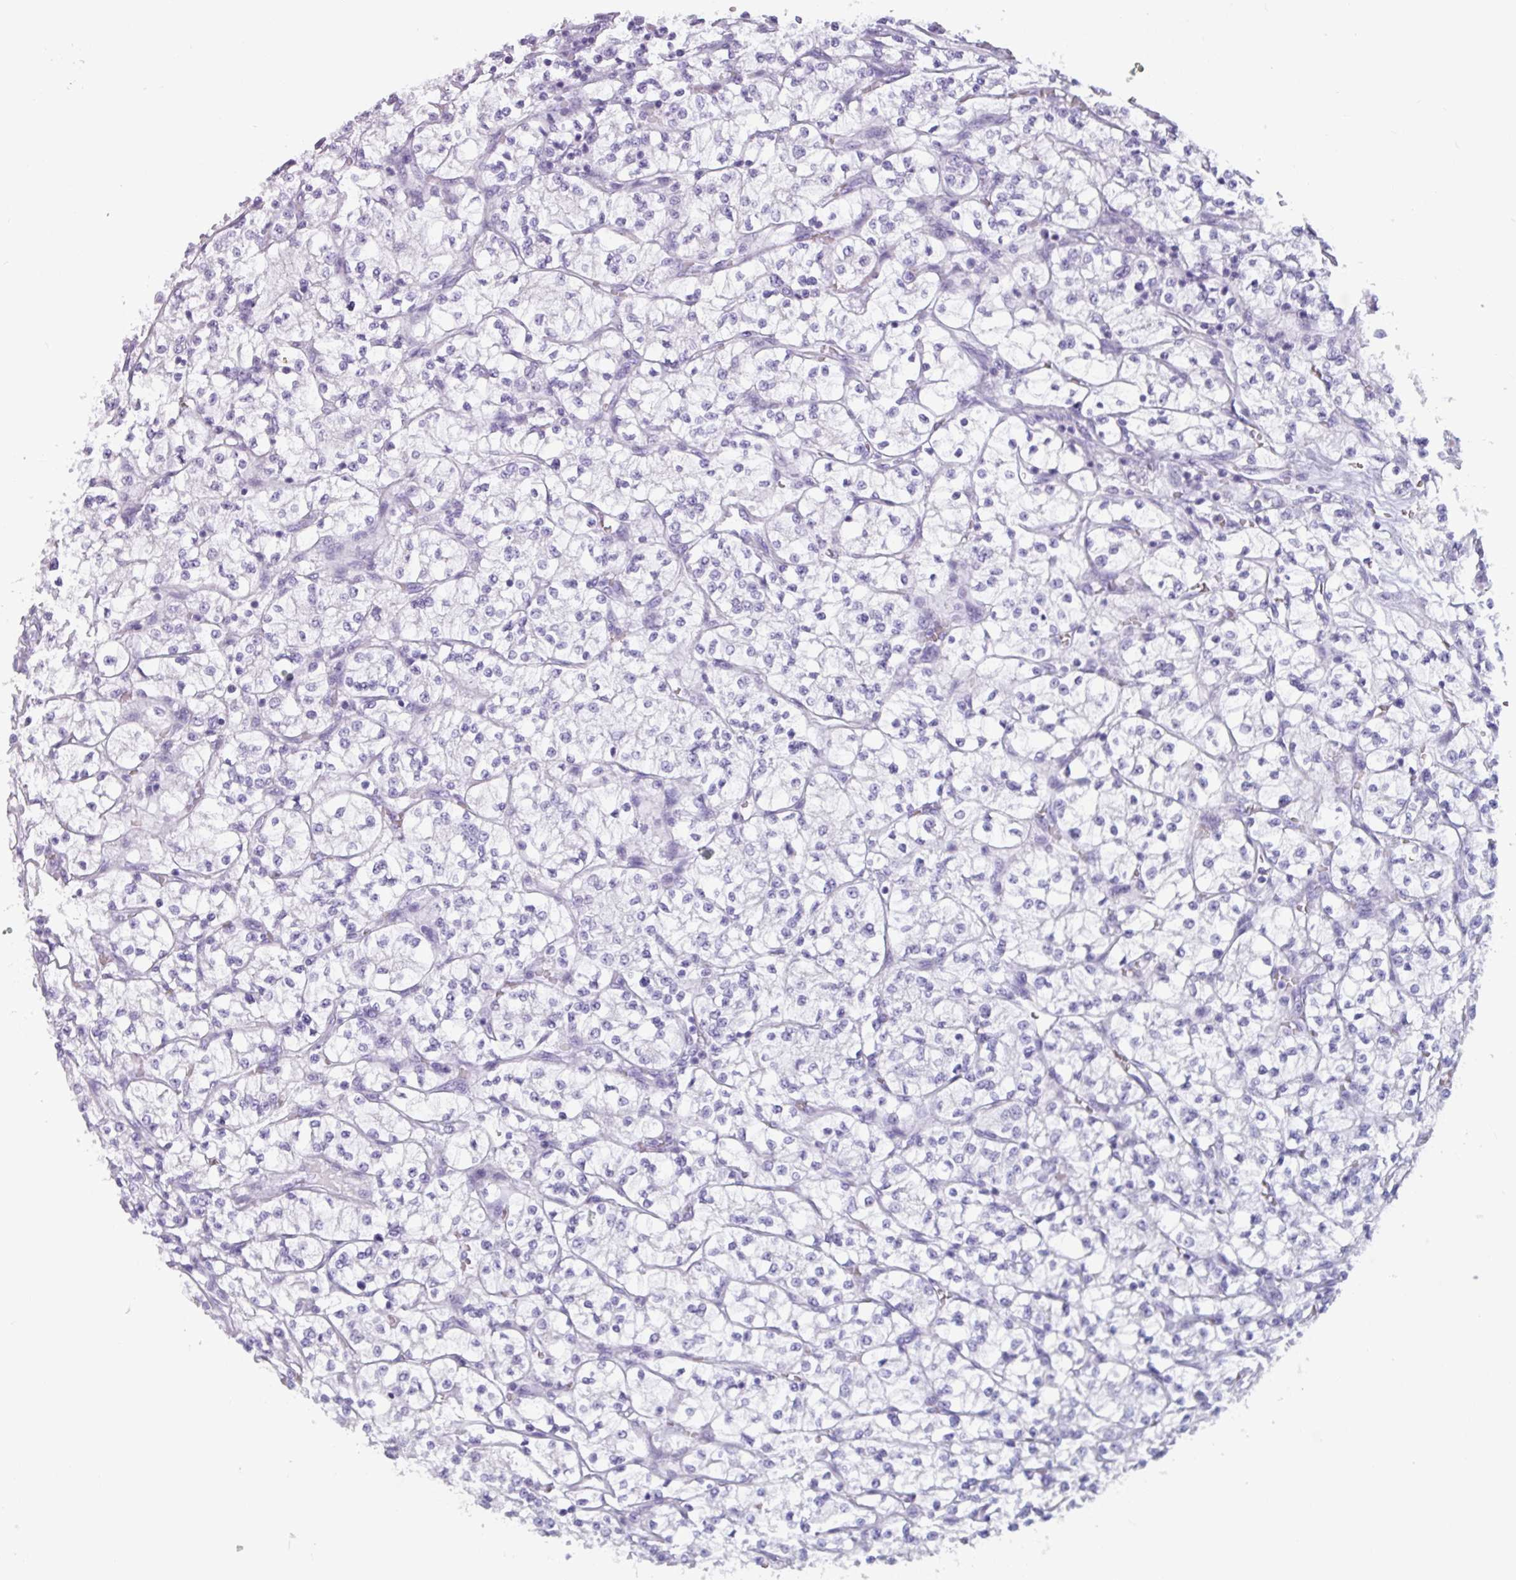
{"staining": {"intensity": "negative", "quantity": "none", "location": "none"}, "tissue": "renal cancer", "cell_type": "Tumor cells", "image_type": "cancer", "snomed": [{"axis": "morphology", "description": "Adenocarcinoma, NOS"}, {"axis": "topography", "description": "Kidney"}], "caption": "This is an IHC image of renal cancer. There is no expression in tumor cells.", "gene": "CAMK1", "patient": {"sex": "female", "age": 64}}